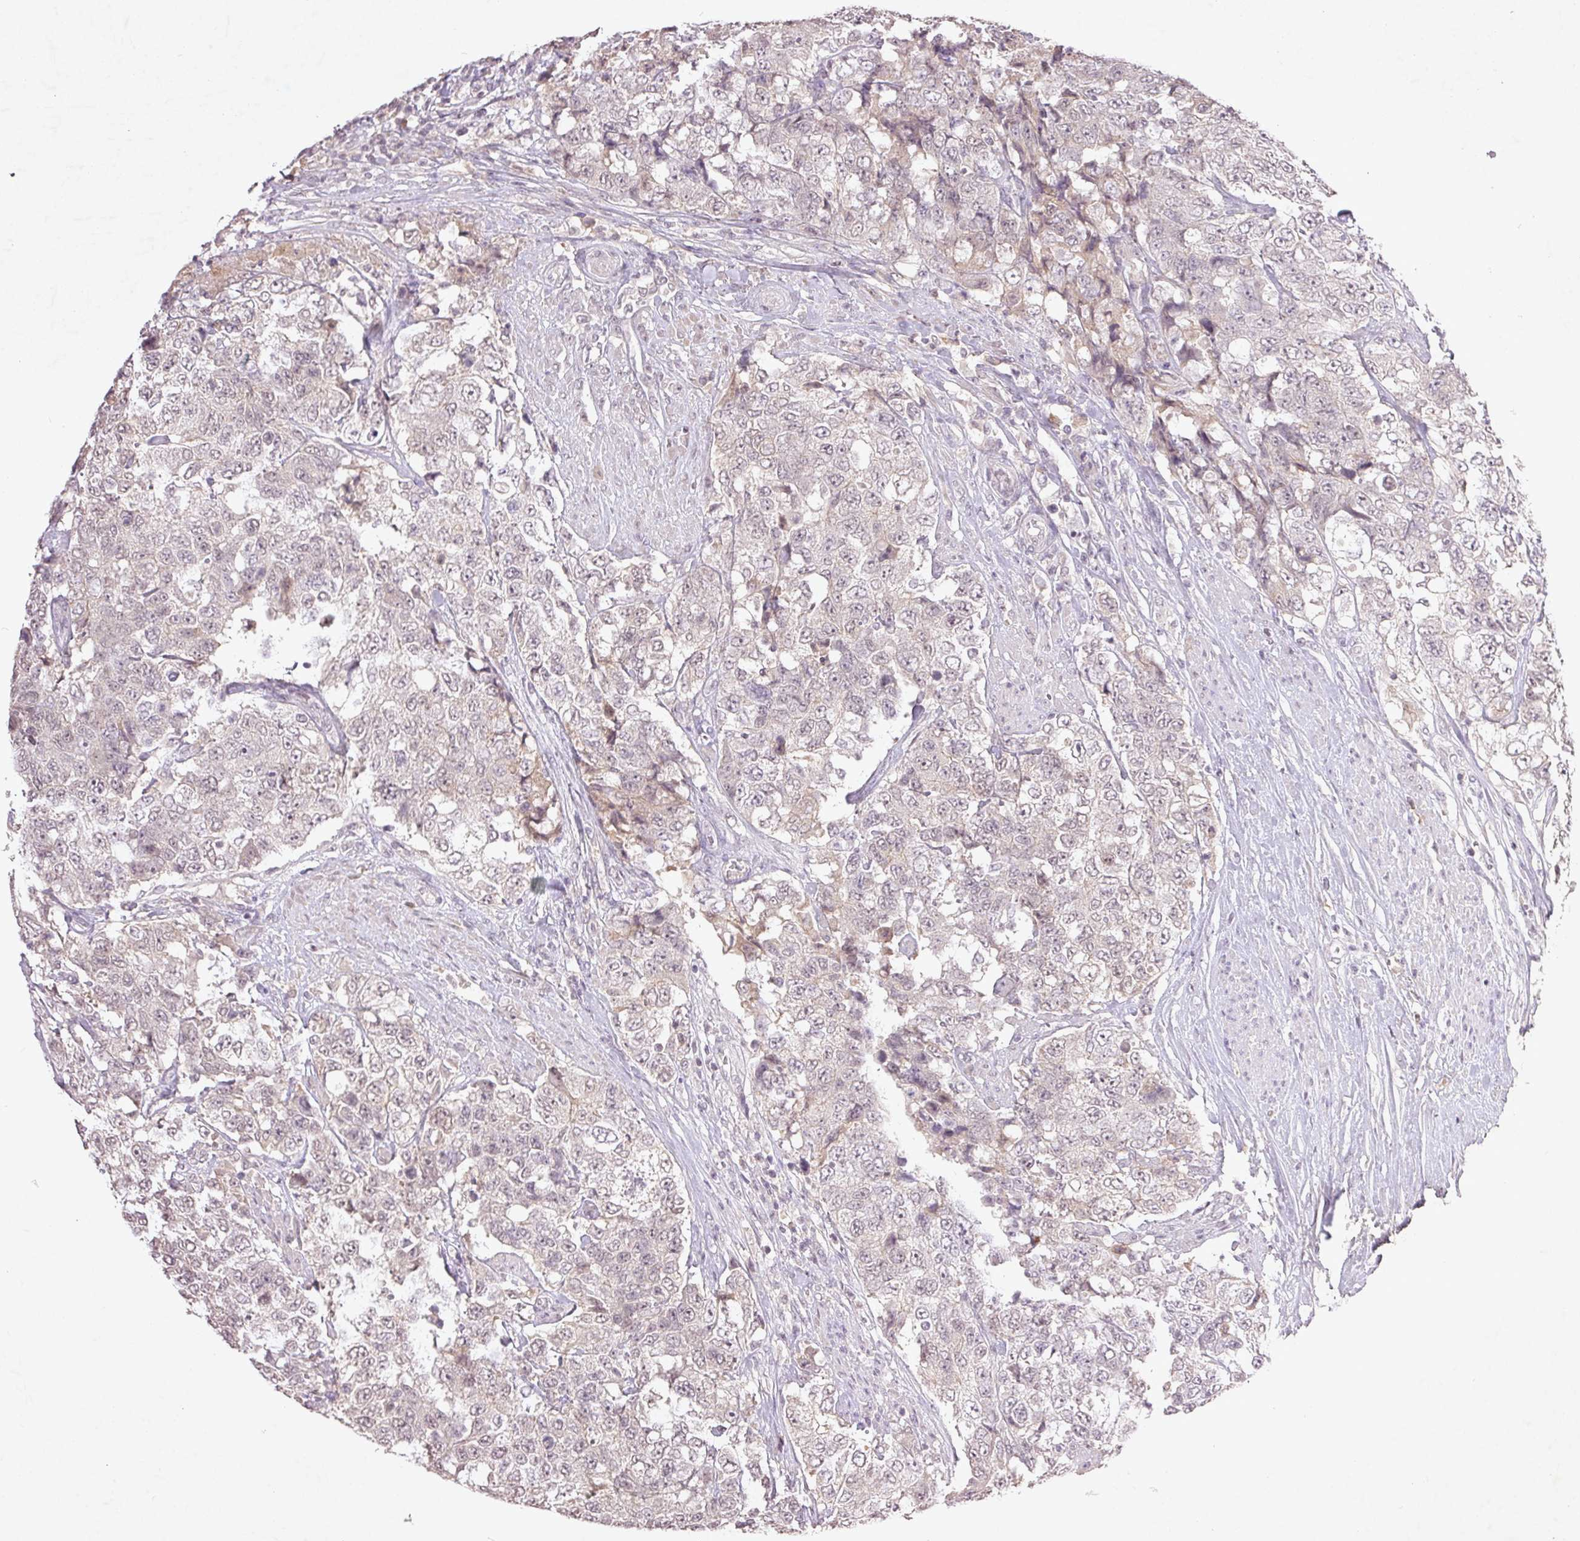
{"staining": {"intensity": "negative", "quantity": "none", "location": "none"}, "tissue": "urothelial cancer", "cell_type": "Tumor cells", "image_type": "cancer", "snomed": [{"axis": "morphology", "description": "Urothelial carcinoma, High grade"}, {"axis": "topography", "description": "Urinary bladder"}], "caption": "There is no significant expression in tumor cells of urothelial cancer. (Brightfield microscopy of DAB (3,3'-diaminobenzidine) IHC at high magnification).", "gene": "FAM168B", "patient": {"sex": "female", "age": 78}}